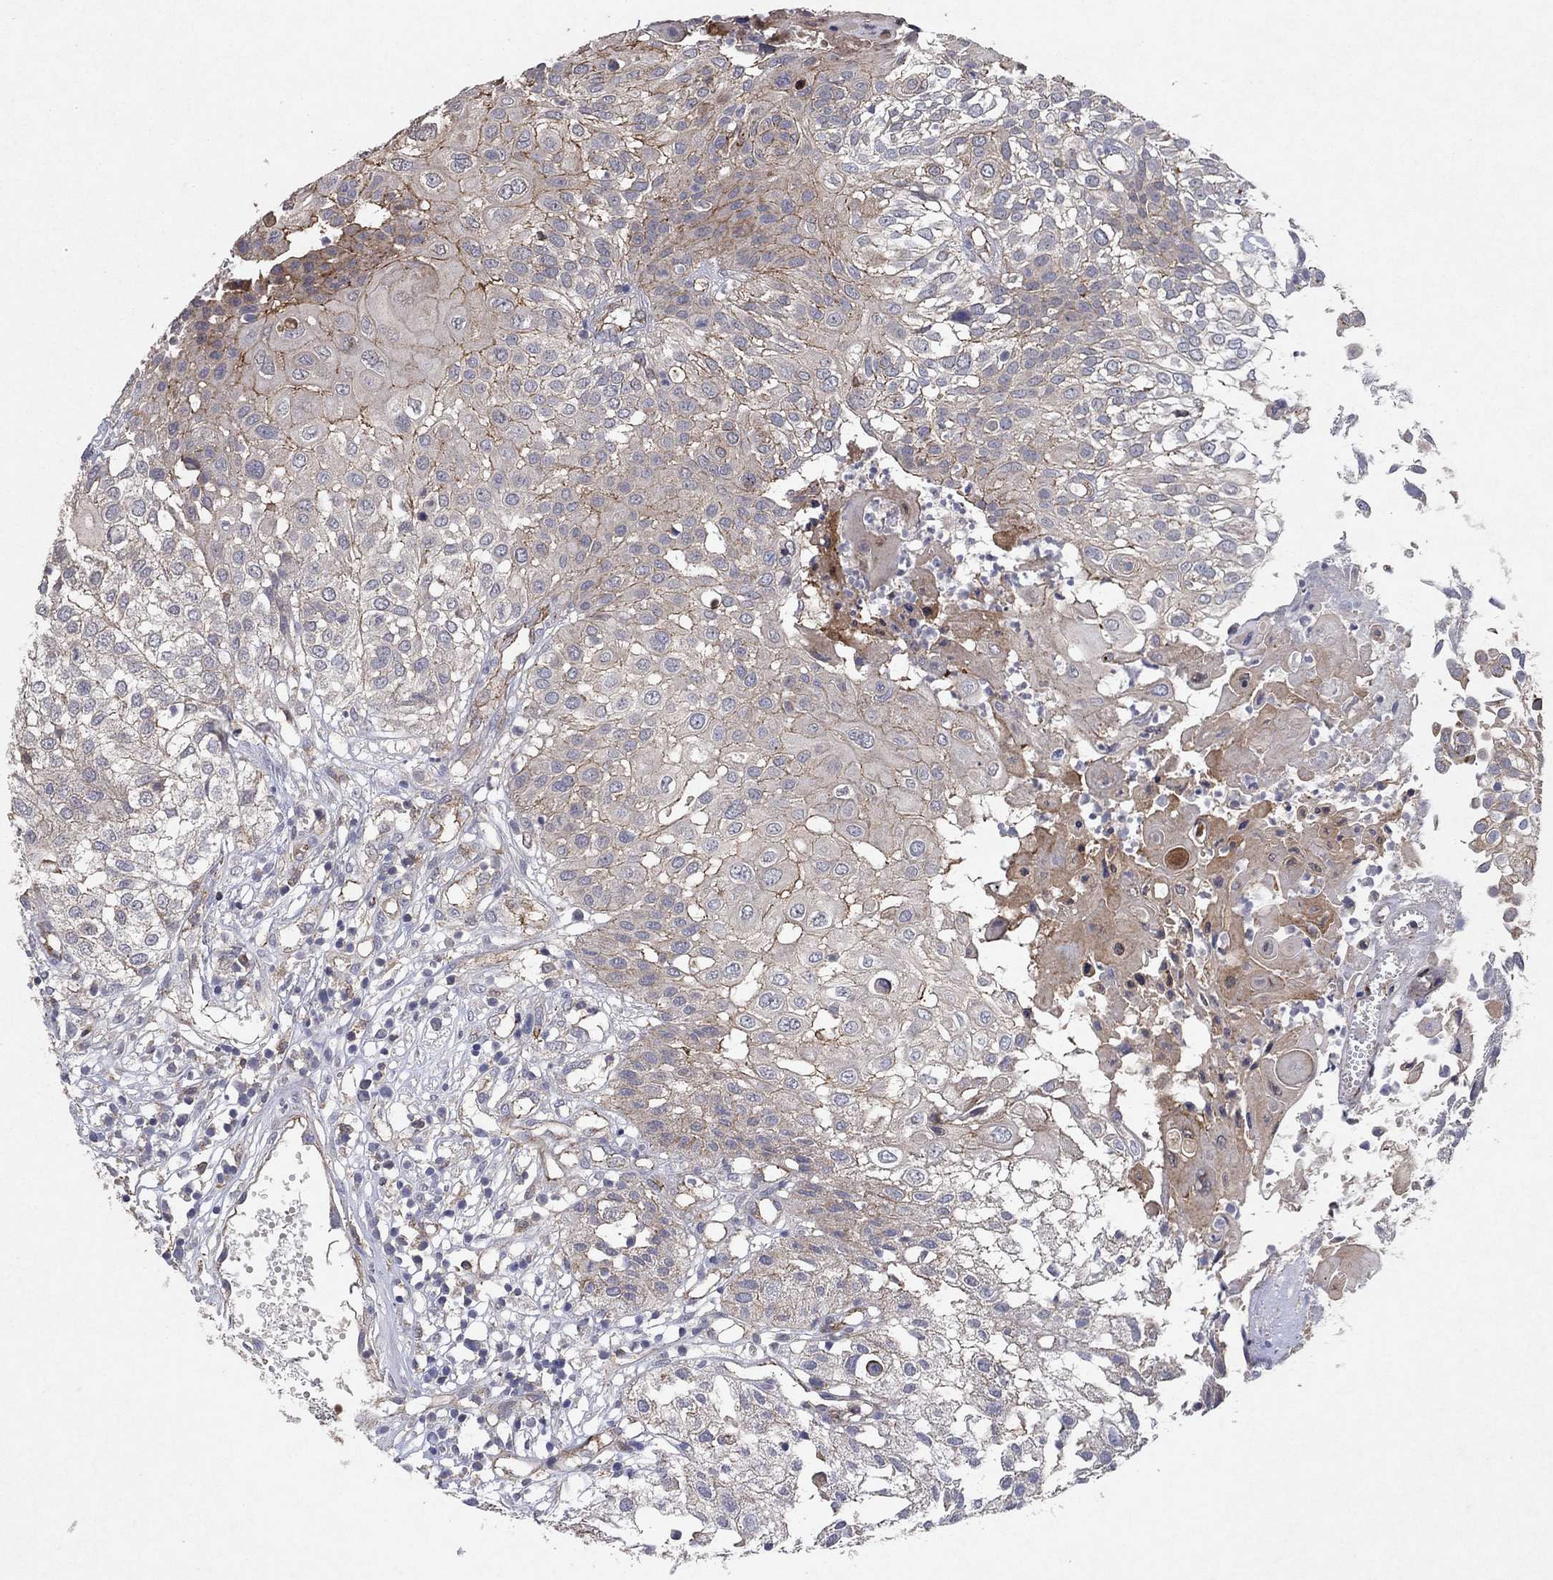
{"staining": {"intensity": "moderate", "quantity": "<25%", "location": "cytoplasmic/membranous"}, "tissue": "urothelial cancer", "cell_type": "Tumor cells", "image_type": "cancer", "snomed": [{"axis": "morphology", "description": "Urothelial carcinoma, High grade"}, {"axis": "topography", "description": "Urinary bladder"}], "caption": "A micrograph of high-grade urothelial carcinoma stained for a protein exhibits moderate cytoplasmic/membranous brown staining in tumor cells.", "gene": "FRG1", "patient": {"sex": "female", "age": 79}}